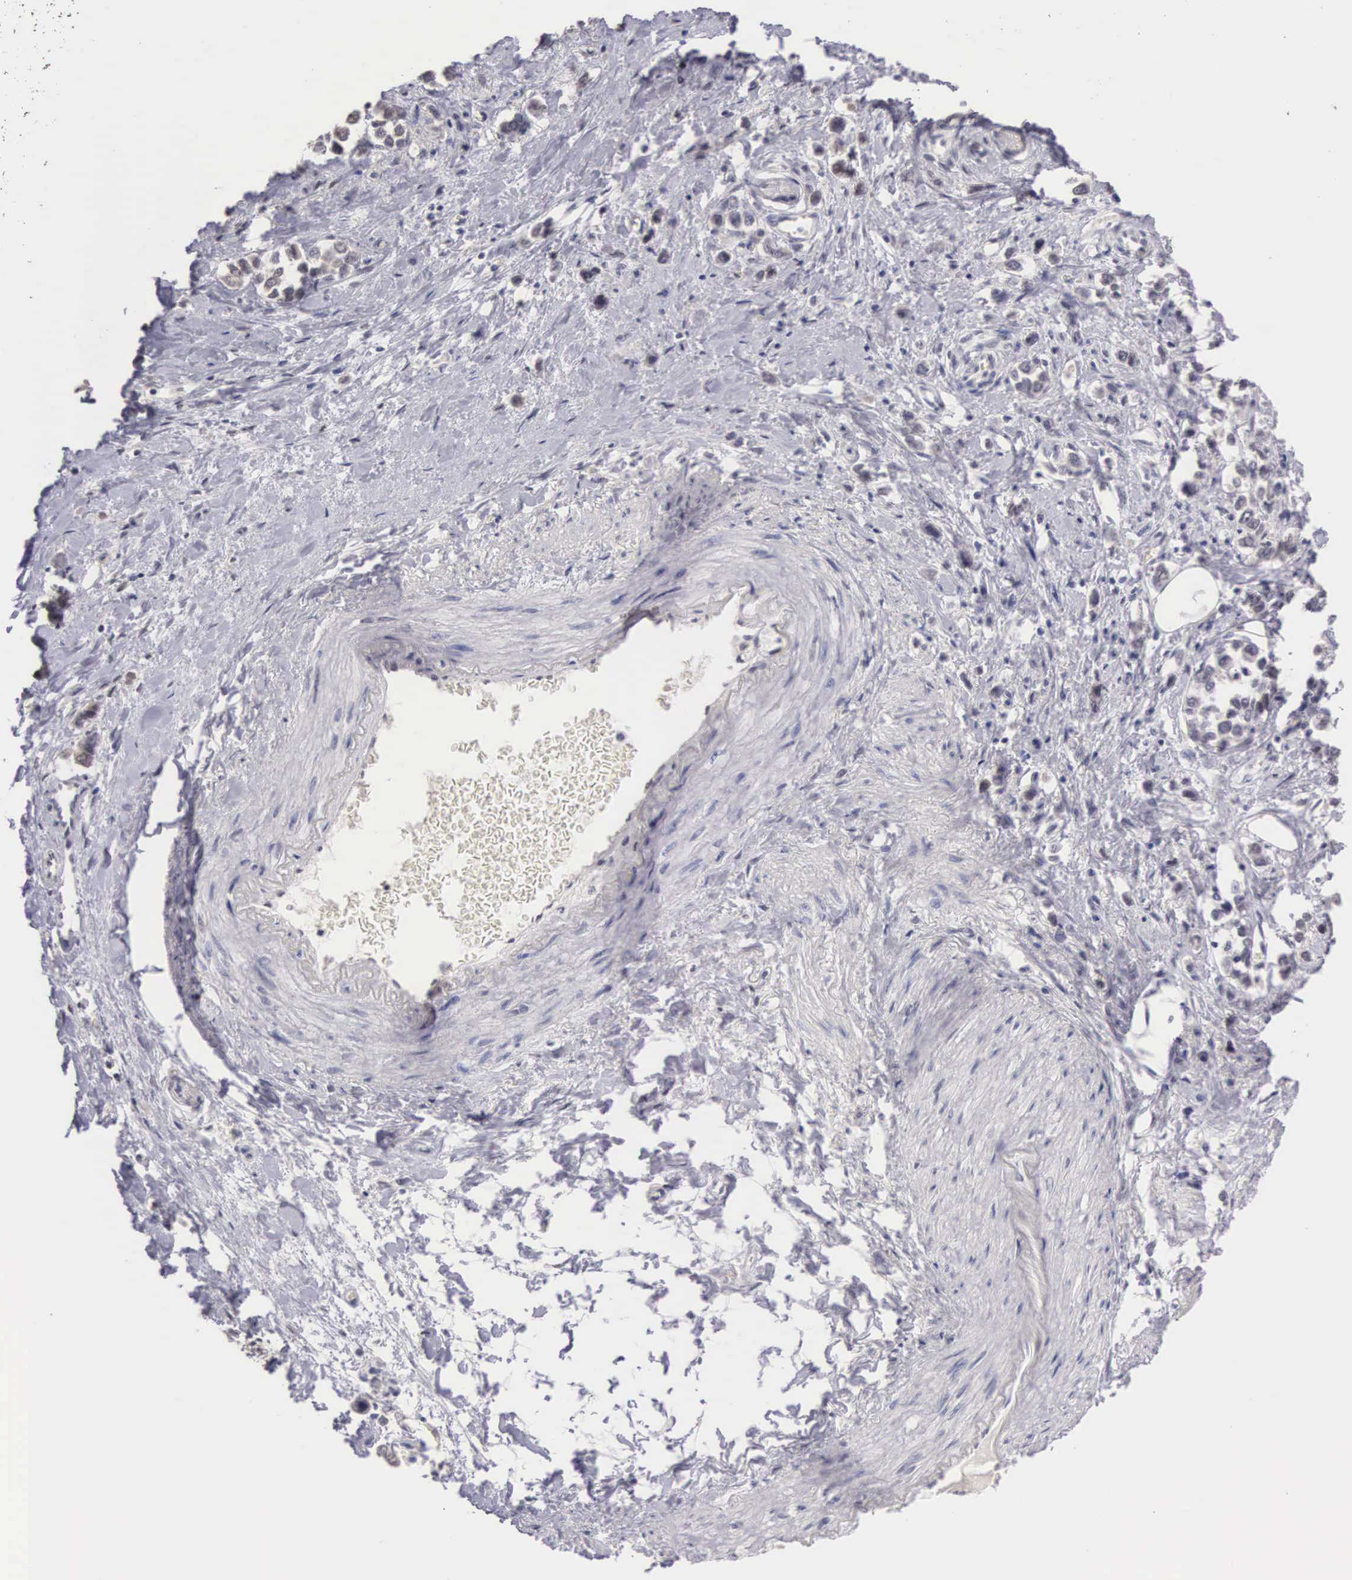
{"staining": {"intensity": "weak", "quantity": "<25%", "location": "cytoplasmic/membranous,nuclear"}, "tissue": "stomach cancer", "cell_type": "Tumor cells", "image_type": "cancer", "snomed": [{"axis": "morphology", "description": "Adenocarcinoma, NOS"}, {"axis": "topography", "description": "Stomach, upper"}], "caption": "DAB (3,3'-diaminobenzidine) immunohistochemical staining of adenocarcinoma (stomach) displays no significant staining in tumor cells. Brightfield microscopy of IHC stained with DAB (3,3'-diaminobenzidine) (brown) and hematoxylin (blue), captured at high magnification.", "gene": "HMGXB4", "patient": {"sex": "male", "age": 76}}